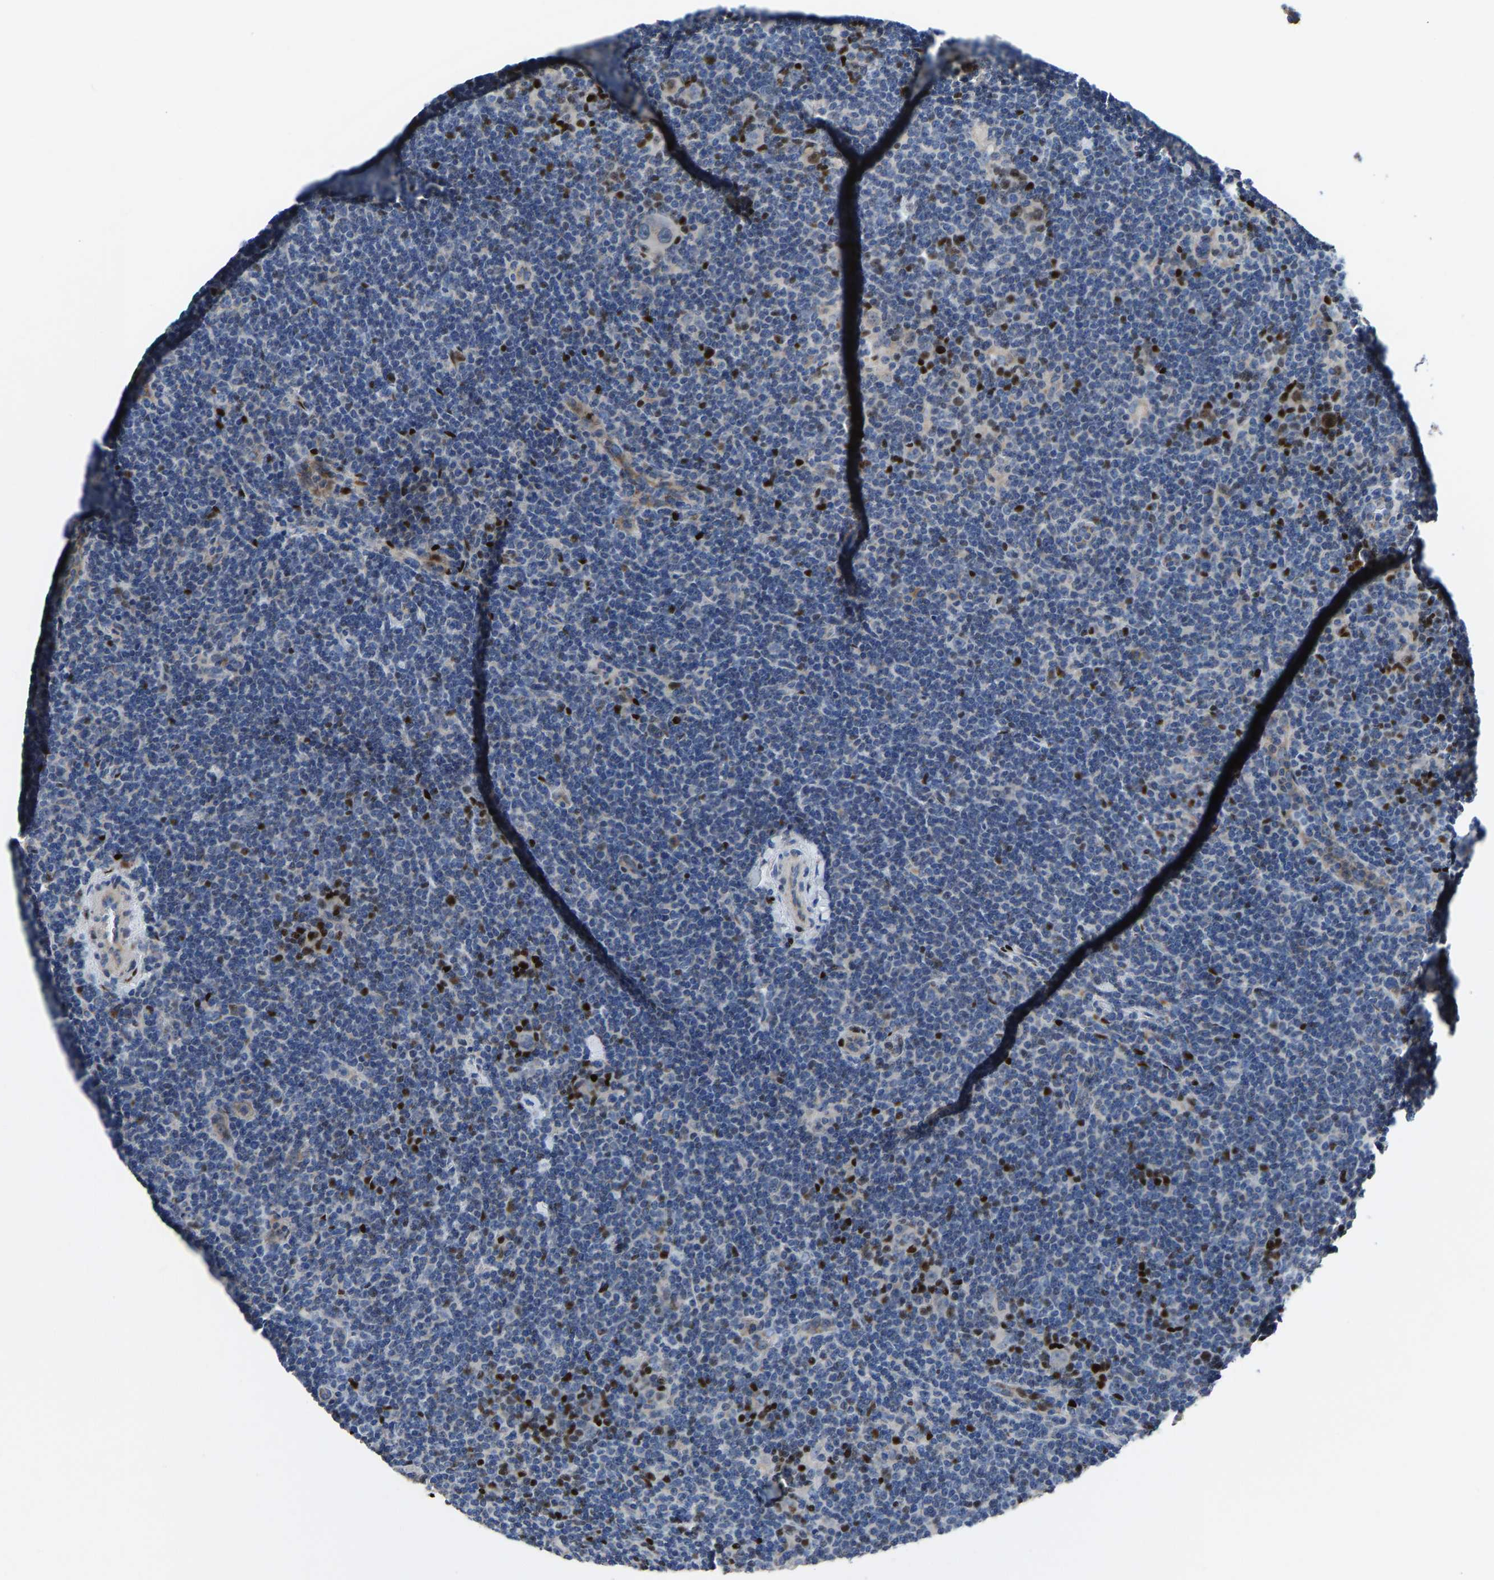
{"staining": {"intensity": "negative", "quantity": "none", "location": "none"}, "tissue": "lymphoma", "cell_type": "Tumor cells", "image_type": "cancer", "snomed": [{"axis": "morphology", "description": "Hodgkin's disease, NOS"}, {"axis": "topography", "description": "Lymph node"}], "caption": "This is an immunohistochemistry (IHC) photomicrograph of human lymphoma. There is no staining in tumor cells.", "gene": "EGR1", "patient": {"sex": "female", "age": 57}}